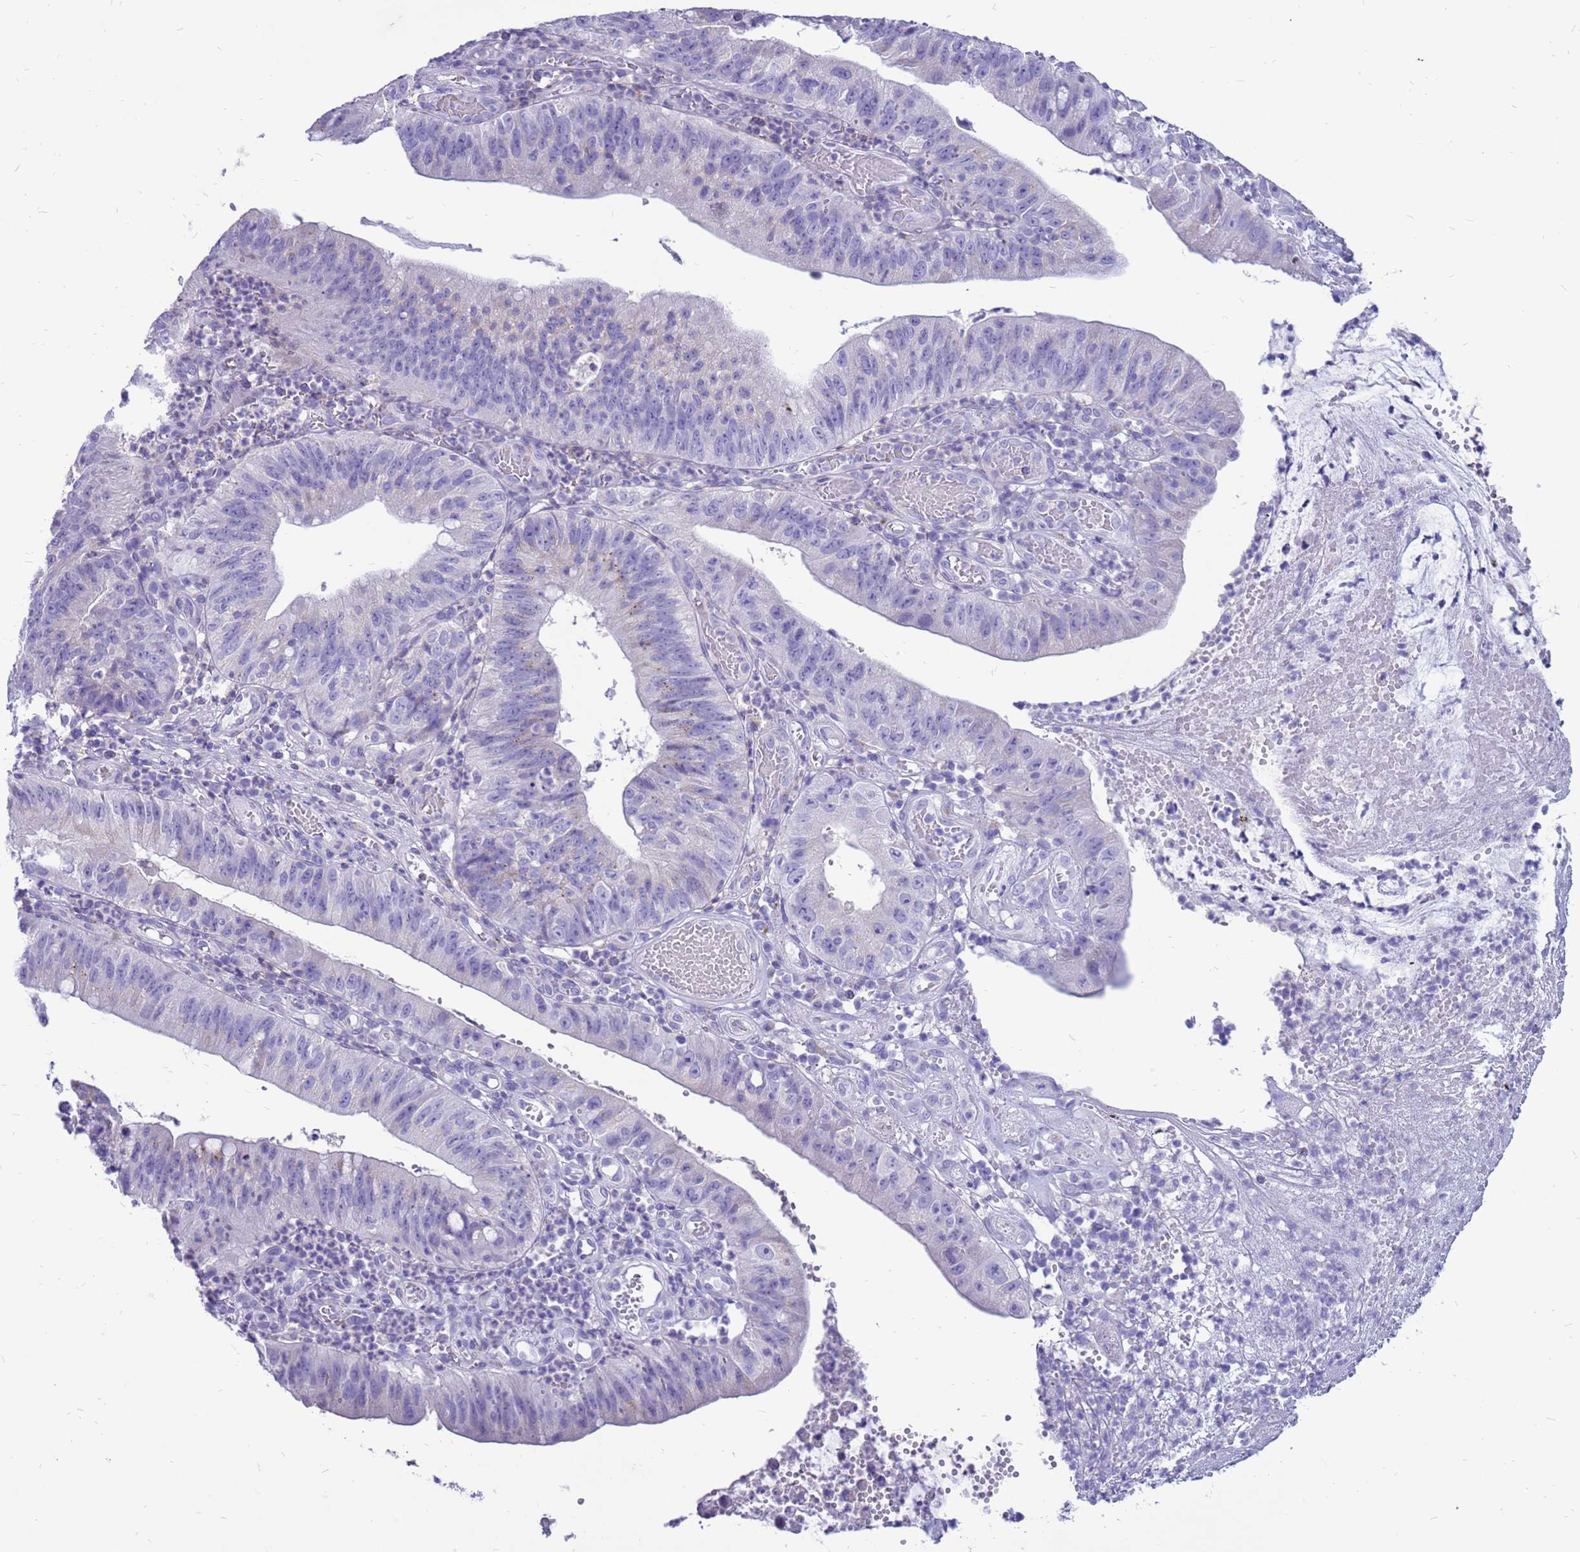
{"staining": {"intensity": "negative", "quantity": "none", "location": "none"}, "tissue": "stomach cancer", "cell_type": "Tumor cells", "image_type": "cancer", "snomed": [{"axis": "morphology", "description": "Adenocarcinoma, NOS"}, {"axis": "topography", "description": "Stomach"}], "caption": "This is an immunohistochemistry image of human stomach adenocarcinoma. There is no expression in tumor cells.", "gene": "PDE10A", "patient": {"sex": "male", "age": 59}}